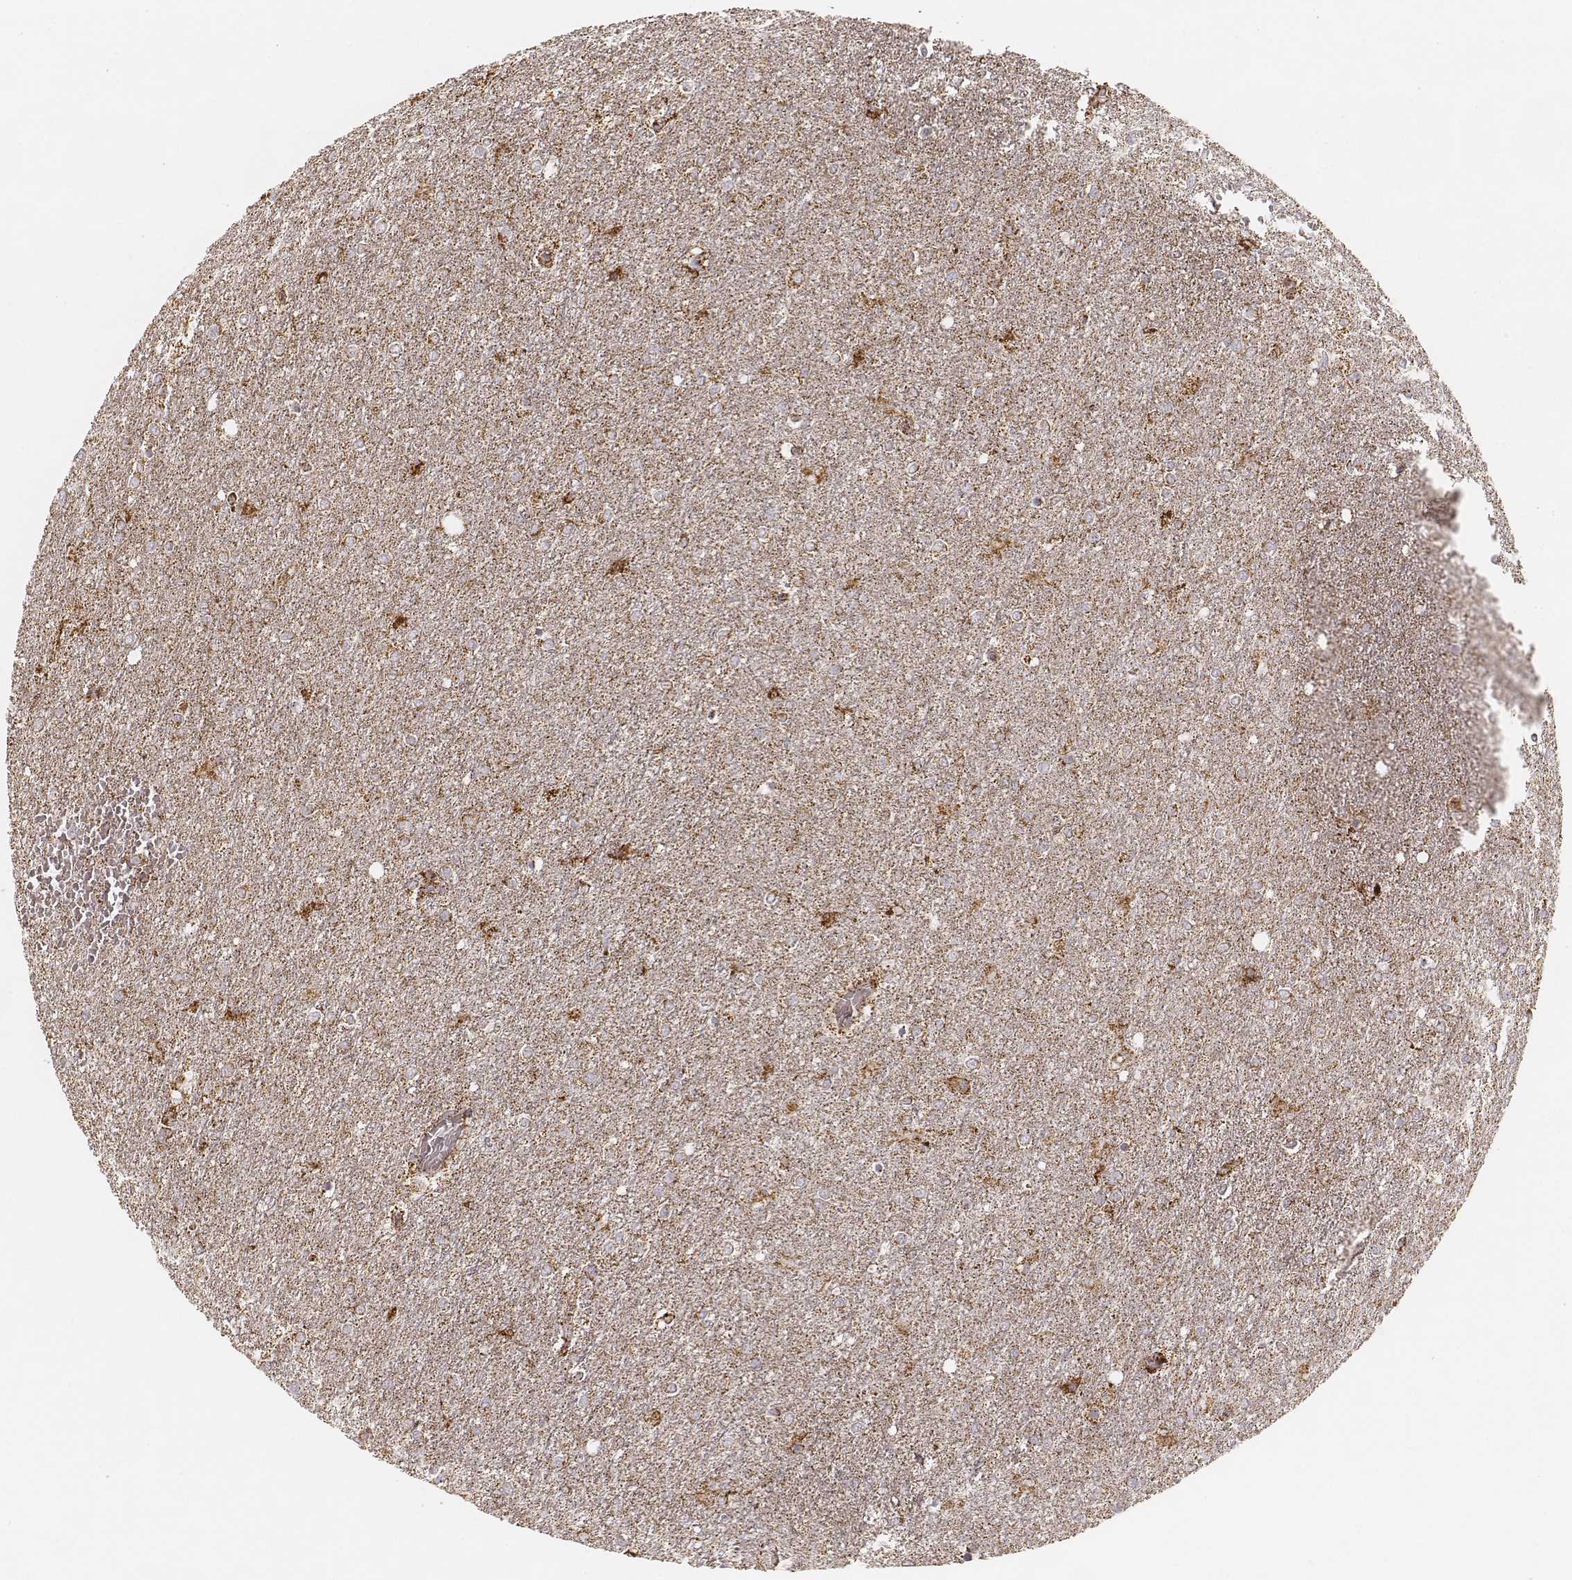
{"staining": {"intensity": "moderate", "quantity": ">75%", "location": "cytoplasmic/membranous"}, "tissue": "glioma", "cell_type": "Tumor cells", "image_type": "cancer", "snomed": [{"axis": "morphology", "description": "Glioma, malignant, High grade"}, {"axis": "topography", "description": "Brain"}], "caption": "Immunohistochemical staining of glioma demonstrates medium levels of moderate cytoplasmic/membranous staining in about >75% of tumor cells.", "gene": "CS", "patient": {"sex": "female", "age": 61}}